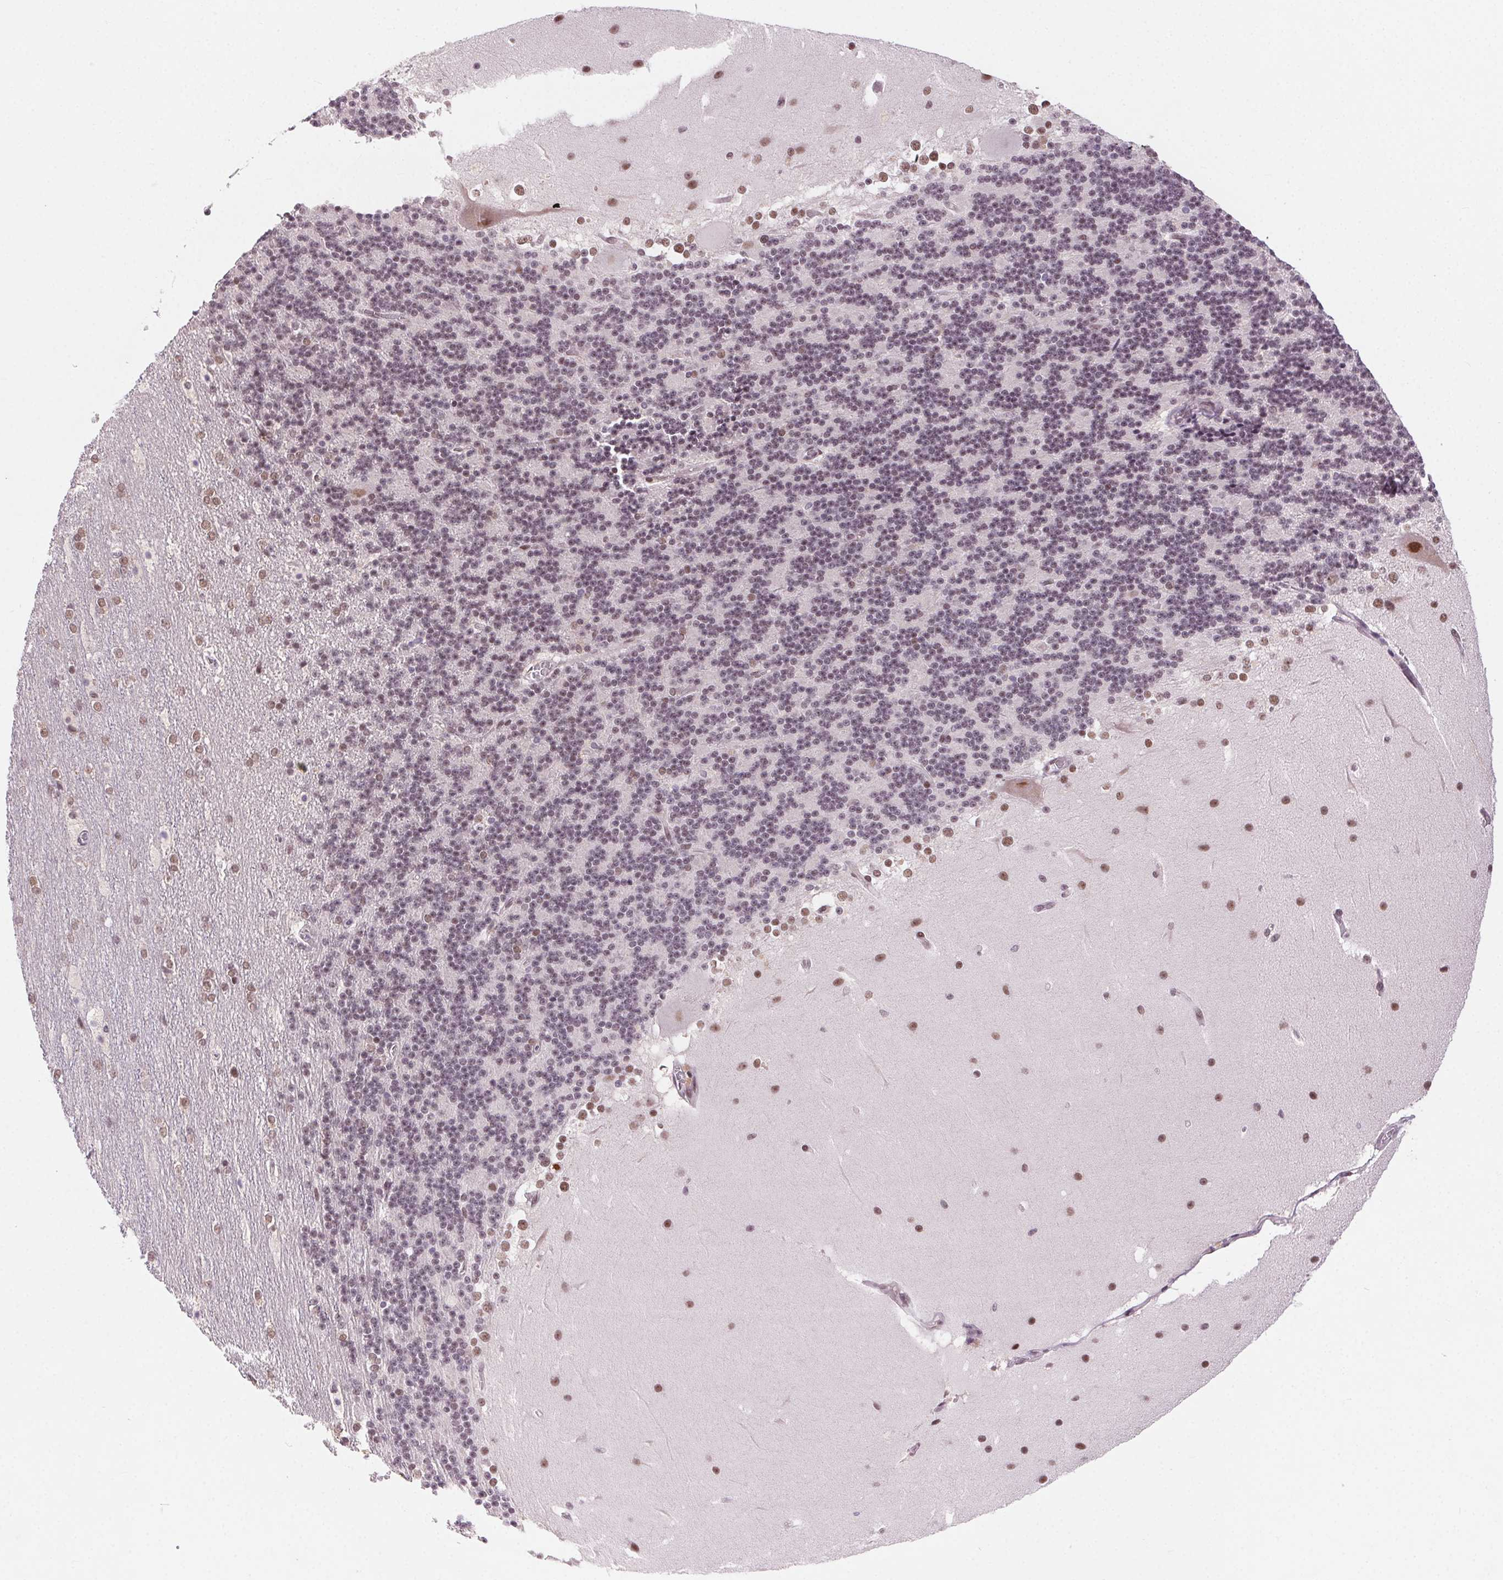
{"staining": {"intensity": "weak", "quantity": "25%-75%", "location": "nuclear"}, "tissue": "cerebellum", "cell_type": "Cells in granular layer", "image_type": "normal", "snomed": [{"axis": "morphology", "description": "Normal tissue, NOS"}, {"axis": "topography", "description": "Cerebellum"}], "caption": "DAB immunohistochemical staining of normal cerebellum demonstrates weak nuclear protein staining in about 25%-75% of cells in granular layer.", "gene": "CD2BP2", "patient": {"sex": "female", "age": 19}}